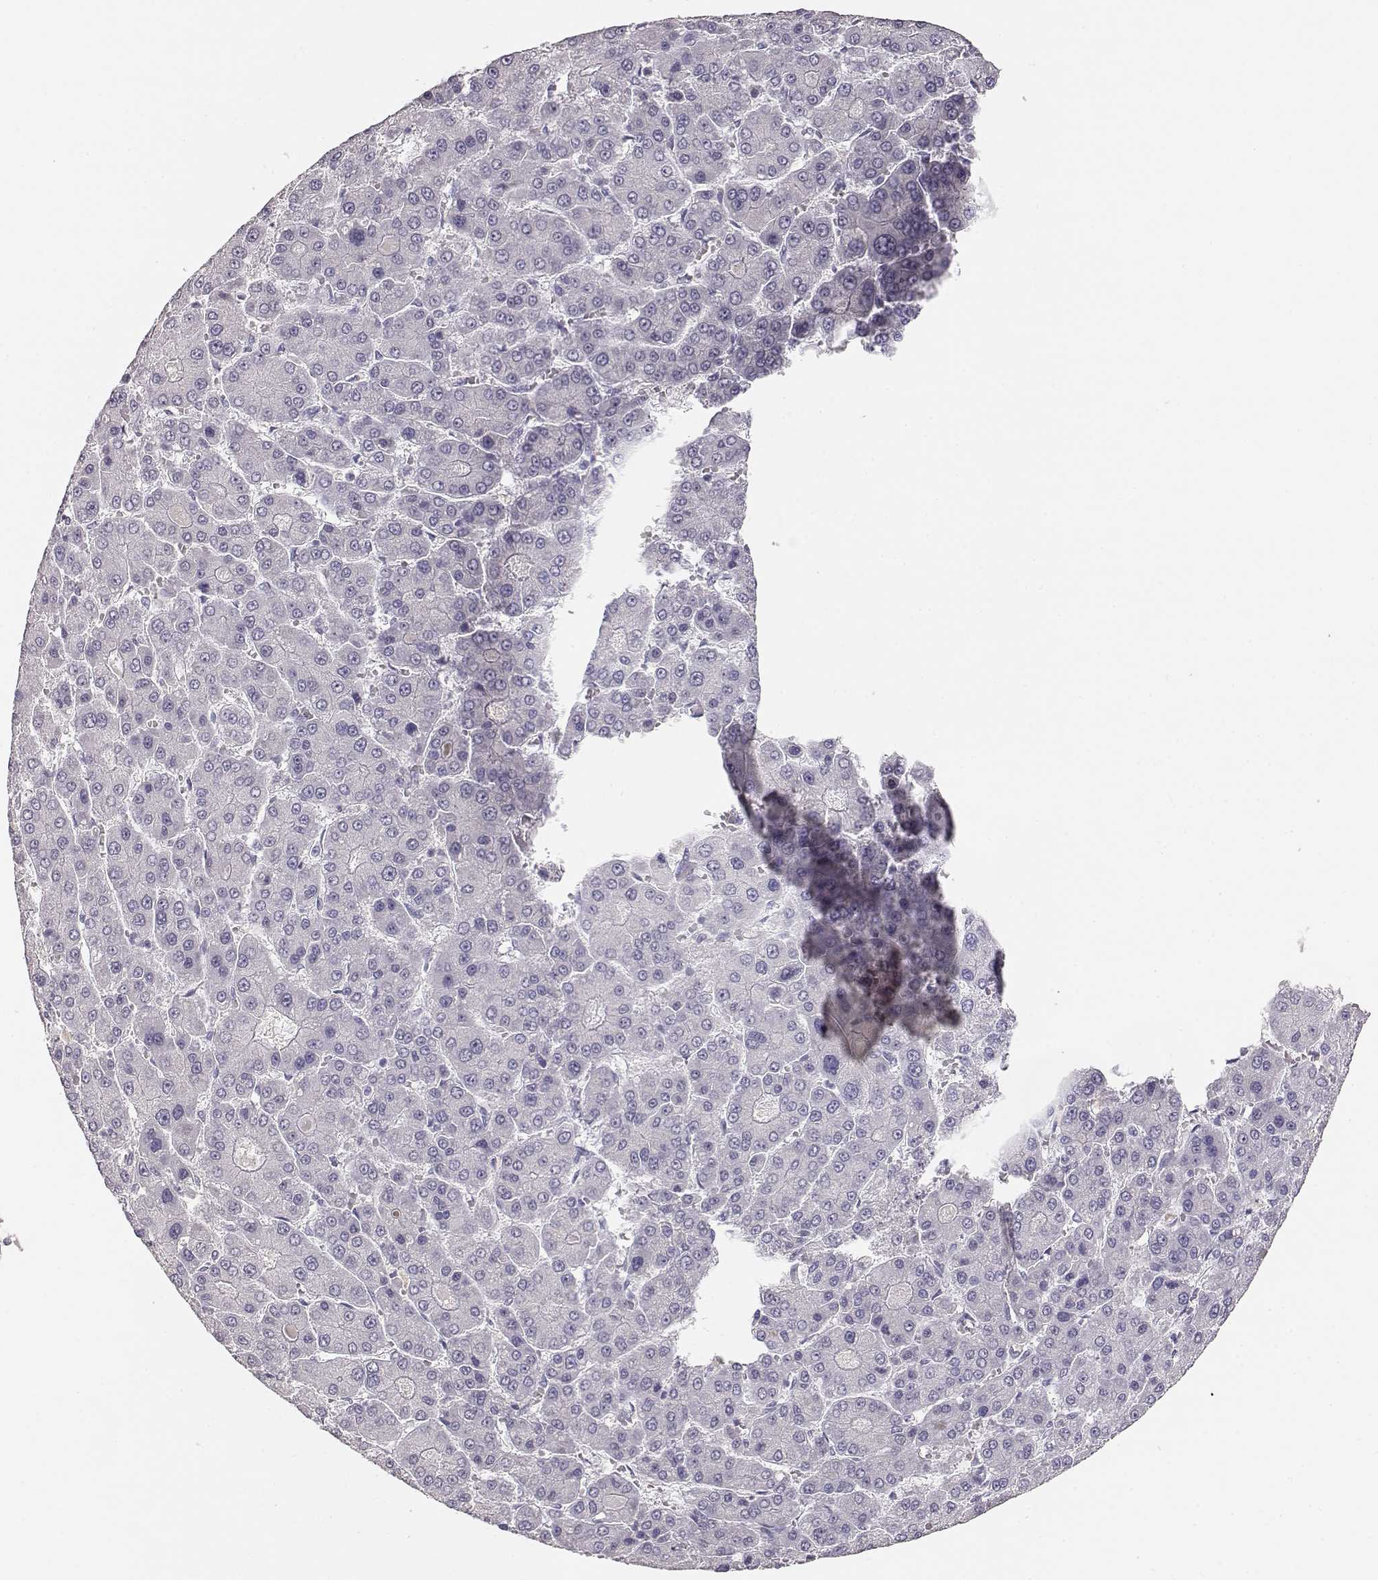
{"staining": {"intensity": "negative", "quantity": "none", "location": "none"}, "tissue": "liver cancer", "cell_type": "Tumor cells", "image_type": "cancer", "snomed": [{"axis": "morphology", "description": "Carcinoma, Hepatocellular, NOS"}, {"axis": "topography", "description": "Liver"}], "caption": "DAB immunohistochemical staining of human hepatocellular carcinoma (liver) demonstrates no significant positivity in tumor cells.", "gene": "TKTL1", "patient": {"sex": "male", "age": 70}}